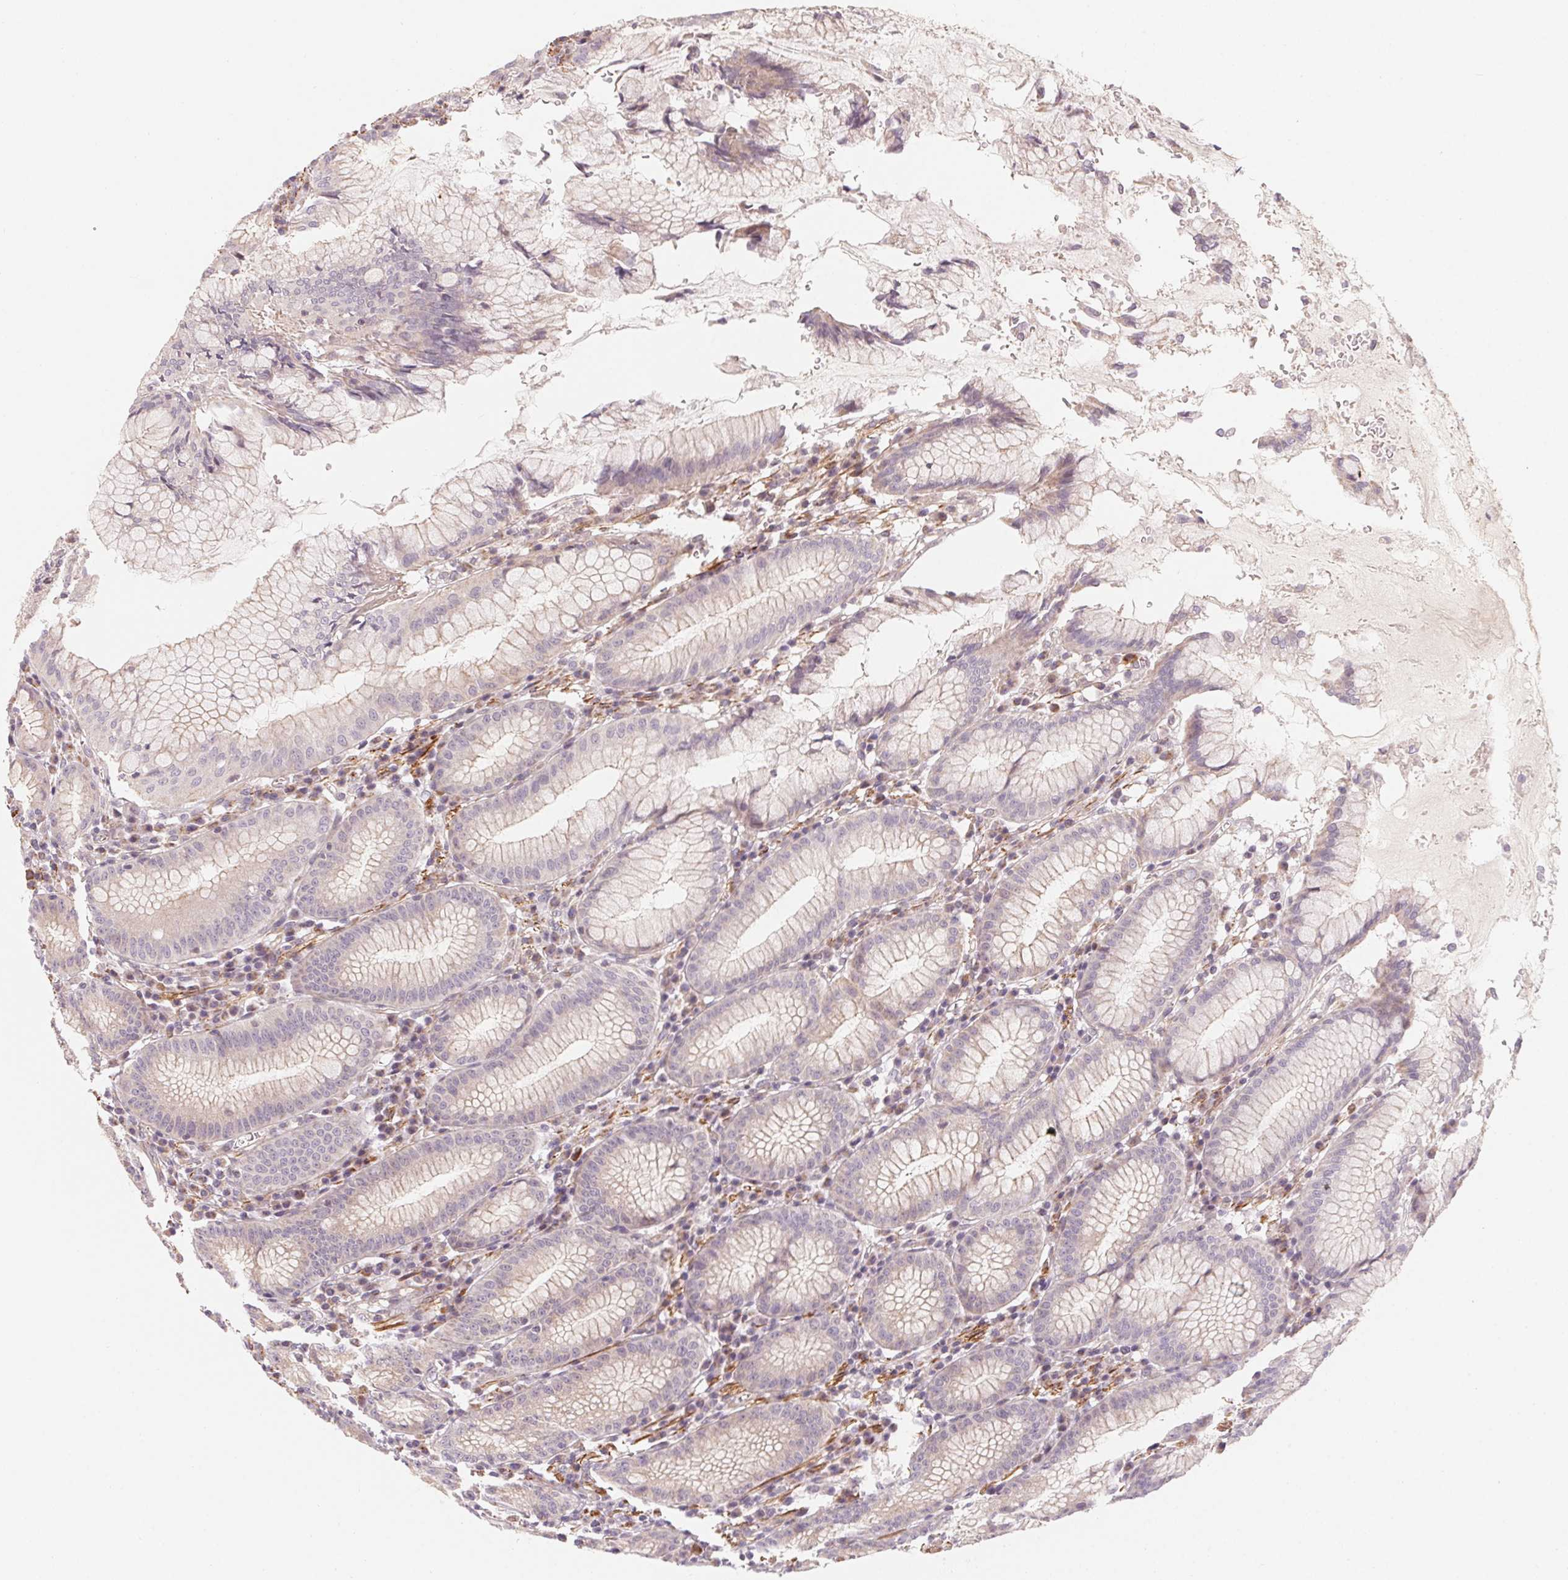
{"staining": {"intensity": "moderate", "quantity": "25%-75%", "location": "cytoplasmic/membranous"}, "tissue": "stomach", "cell_type": "Glandular cells", "image_type": "normal", "snomed": [{"axis": "morphology", "description": "Normal tissue, NOS"}, {"axis": "topography", "description": "Stomach"}], "caption": "There is medium levels of moderate cytoplasmic/membranous expression in glandular cells of unremarkable stomach, as demonstrated by immunohistochemical staining (brown color).", "gene": "CCDC112", "patient": {"sex": "male", "age": 55}}